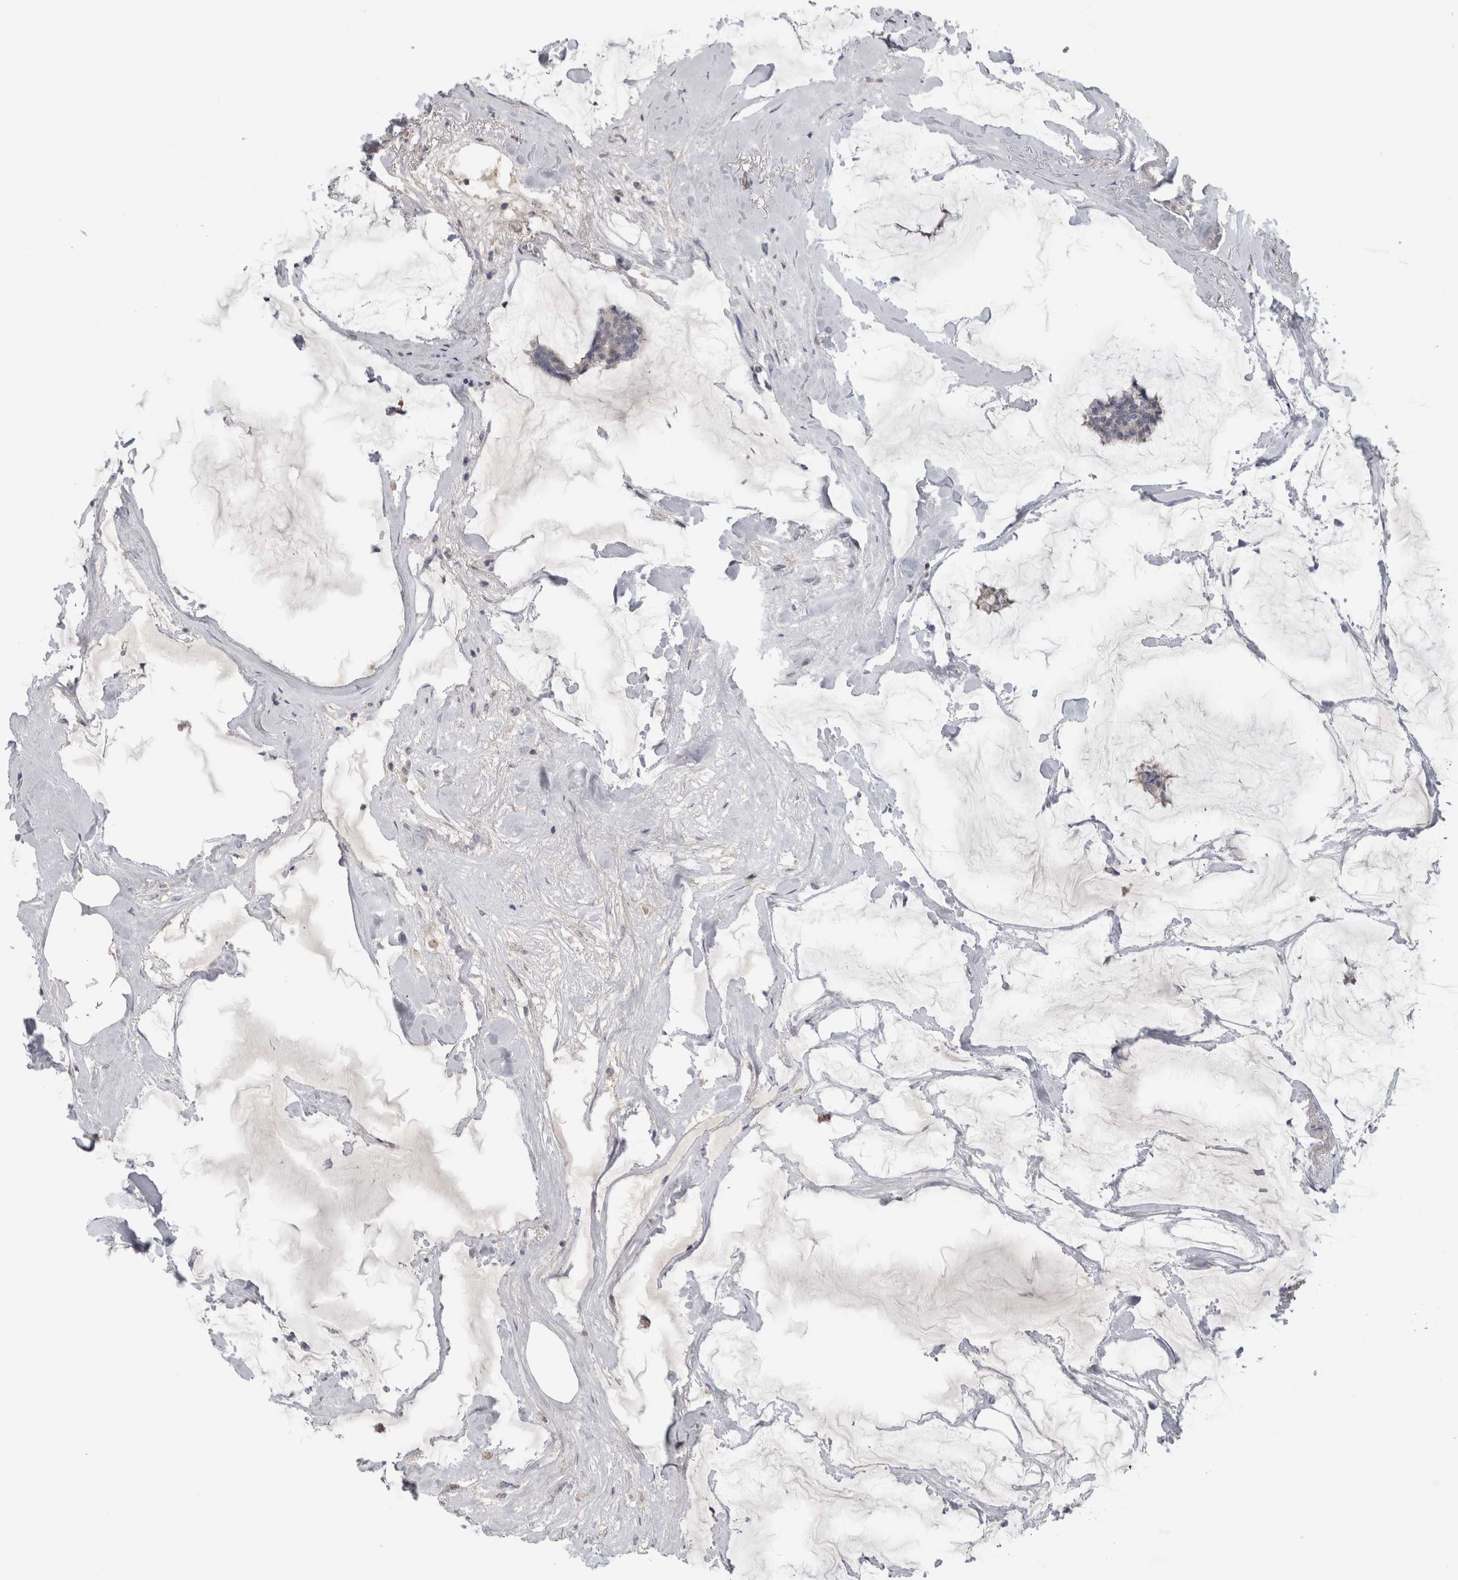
{"staining": {"intensity": "negative", "quantity": "none", "location": "none"}, "tissue": "breast cancer", "cell_type": "Tumor cells", "image_type": "cancer", "snomed": [{"axis": "morphology", "description": "Duct carcinoma"}, {"axis": "topography", "description": "Breast"}], "caption": "Breast cancer was stained to show a protein in brown. There is no significant staining in tumor cells. Brightfield microscopy of IHC stained with DAB (brown) and hematoxylin (blue), captured at high magnification.", "gene": "RBM28", "patient": {"sex": "female", "age": 93}}